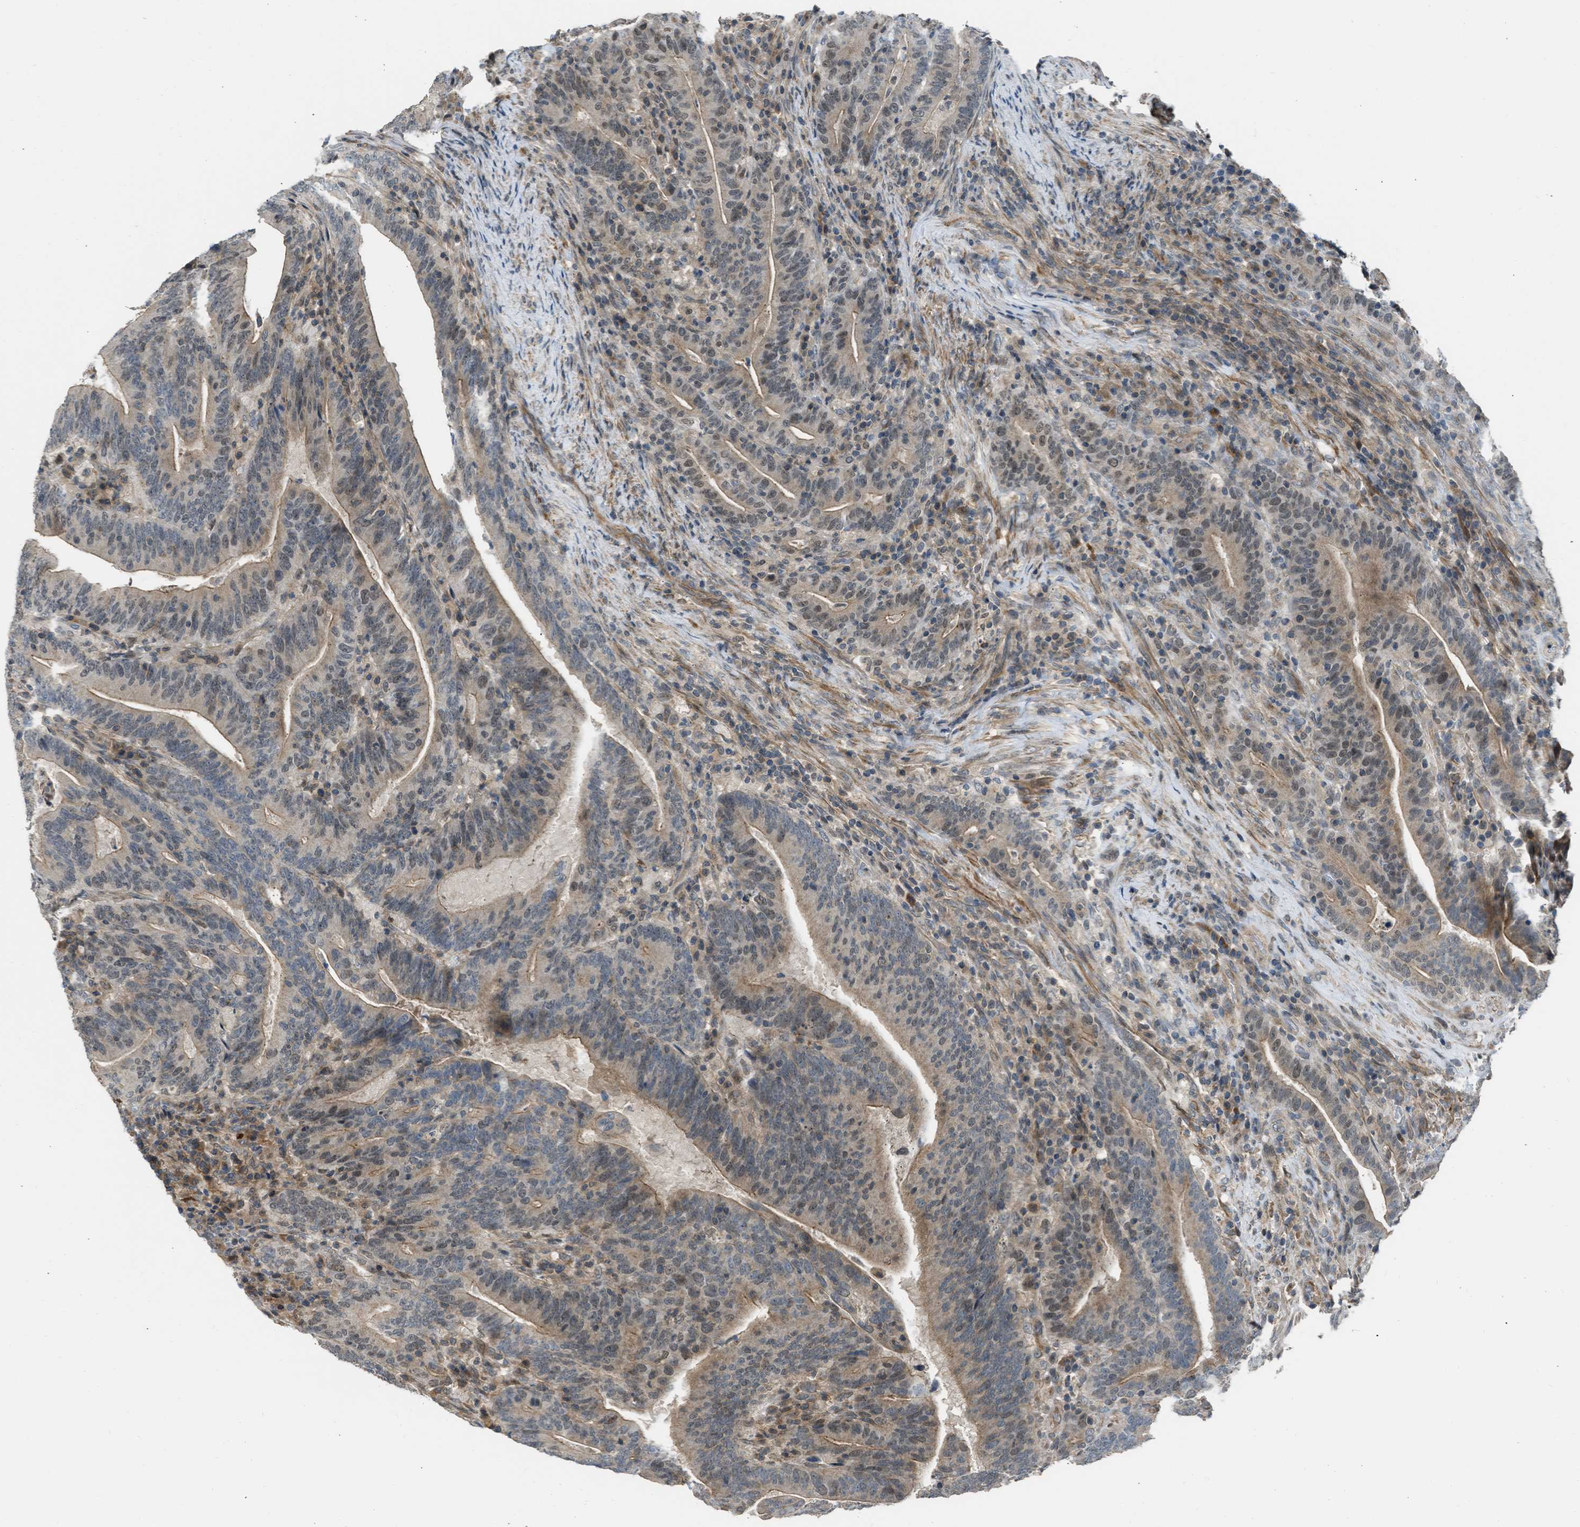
{"staining": {"intensity": "moderate", "quantity": "25%-75%", "location": "cytoplasmic/membranous"}, "tissue": "colorectal cancer", "cell_type": "Tumor cells", "image_type": "cancer", "snomed": [{"axis": "morphology", "description": "Adenocarcinoma, NOS"}, {"axis": "topography", "description": "Colon"}], "caption": "Immunohistochemistry photomicrograph of neoplastic tissue: colorectal cancer (adenocarcinoma) stained using IHC reveals medium levels of moderate protein expression localized specifically in the cytoplasmic/membranous of tumor cells, appearing as a cytoplasmic/membranous brown color.", "gene": "TTBK2", "patient": {"sex": "female", "age": 66}}